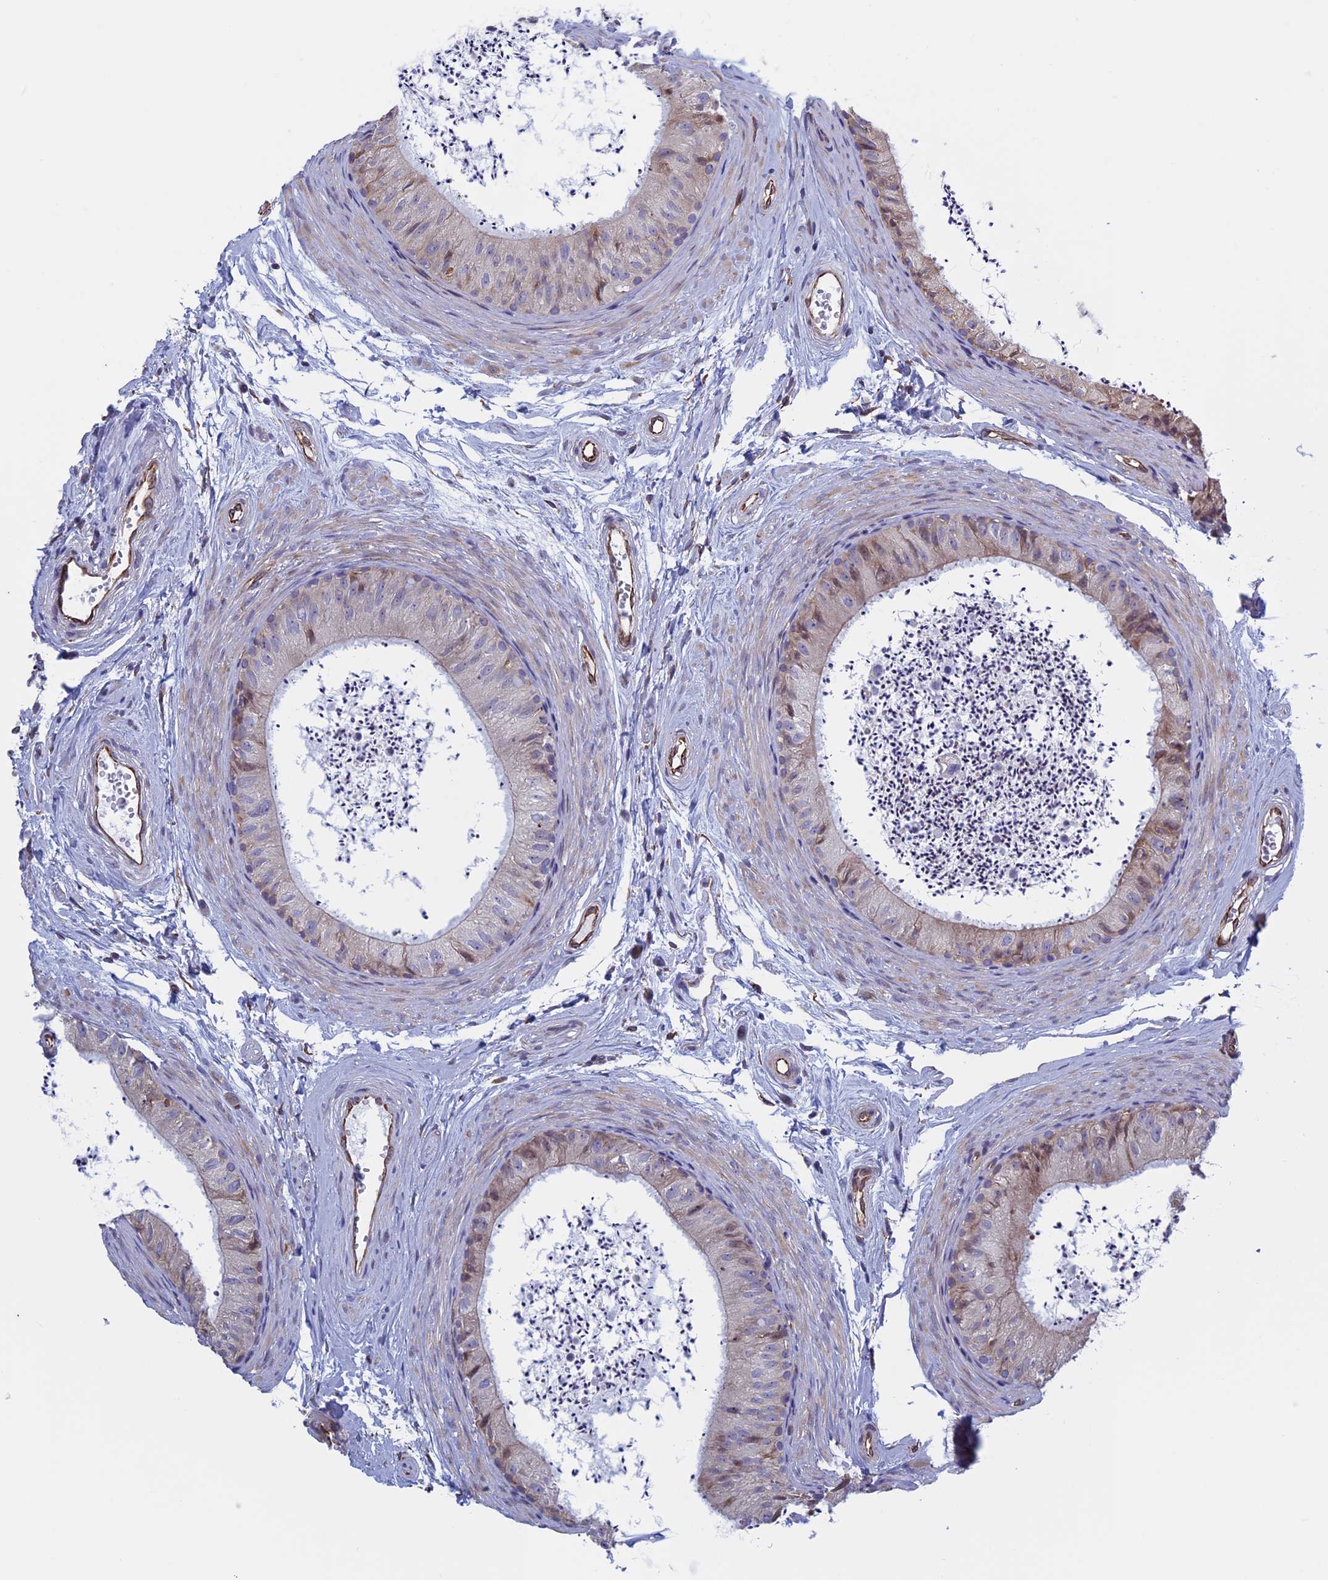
{"staining": {"intensity": "moderate", "quantity": "<25%", "location": "cytoplasmic/membranous"}, "tissue": "epididymis", "cell_type": "Glandular cells", "image_type": "normal", "snomed": [{"axis": "morphology", "description": "Normal tissue, NOS"}, {"axis": "topography", "description": "Epididymis"}], "caption": "Immunohistochemical staining of normal human epididymis reveals <25% levels of moderate cytoplasmic/membranous protein staining in about <25% of glandular cells.", "gene": "BCL2L10", "patient": {"sex": "male", "age": 56}}